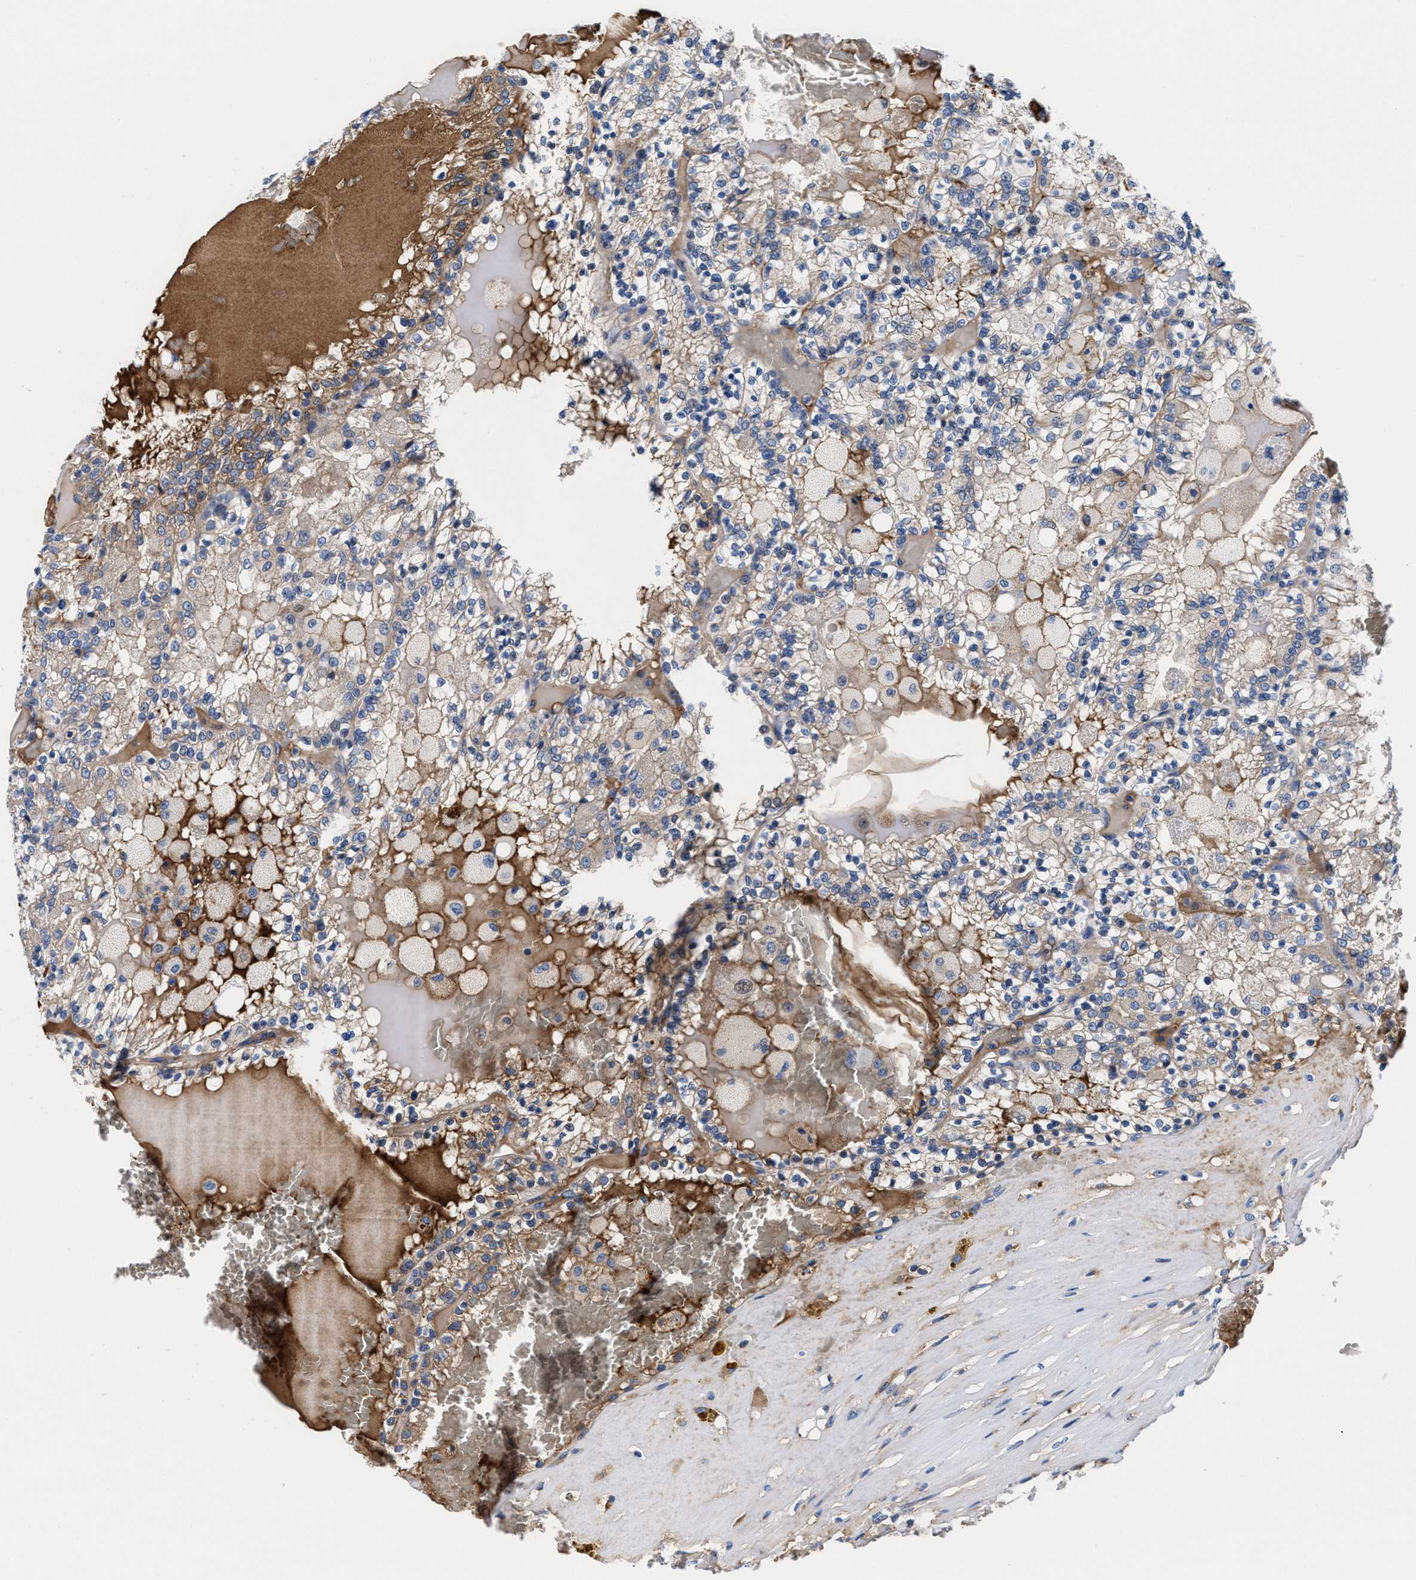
{"staining": {"intensity": "weak", "quantity": ">75%", "location": "cytoplasmic/membranous"}, "tissue": "renal cancer", "cell_type": "Tumor cells", "image_type": "cancer", "snomed": [{"axis": "morphology", "description": "Adenocarcinoma, NOS"}, {"axis": "topography", "description": "Kidney"}], "caption": "Adenocarcinoma (renal) stained with a protein marker exhibits weak staining in tumor cells.", "gene": "DHRS13", "patient": {"sex": "female", "age": 56}}